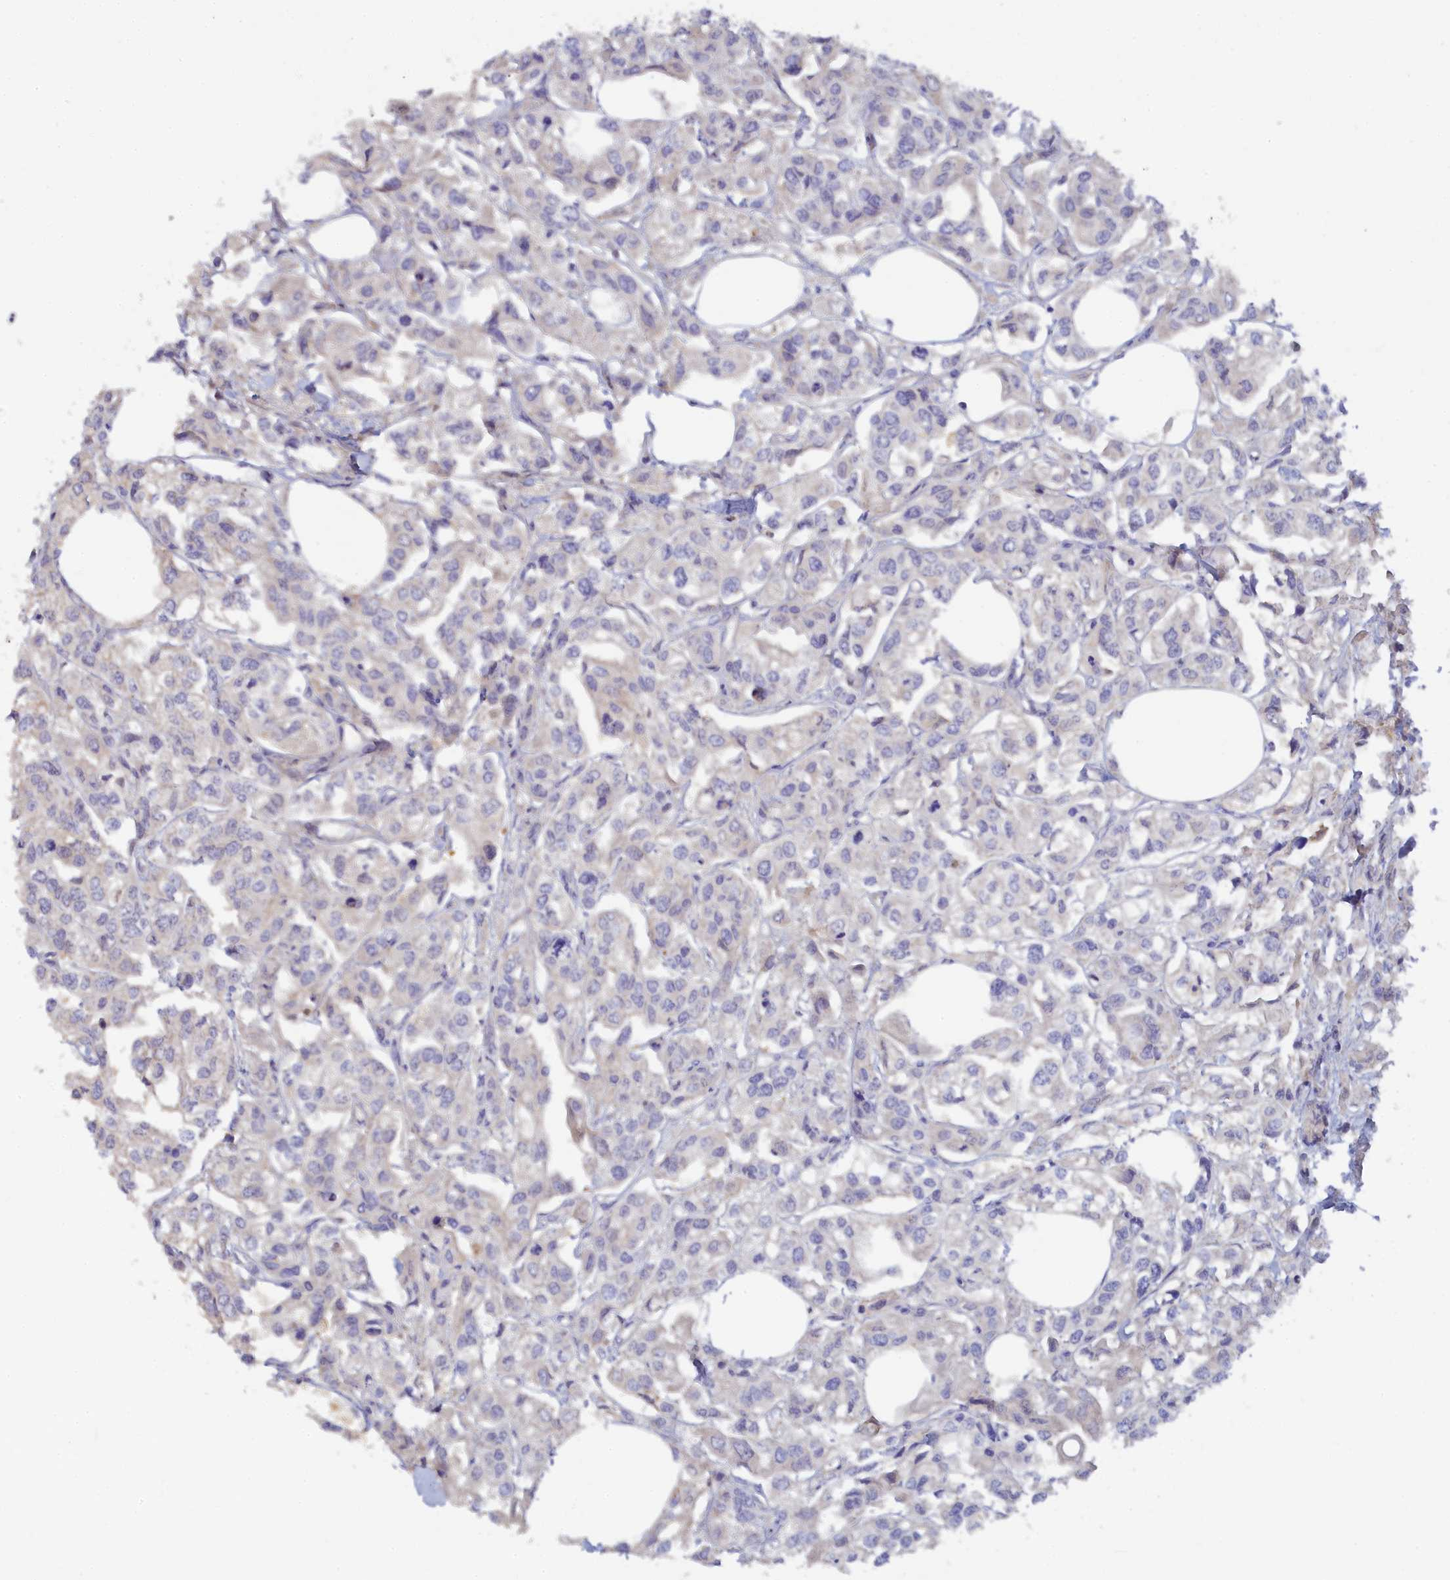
{"staining": {"intensity": "negative", "quantity": "none", "location": "none"}, "tissue": "urothelial cancer", "cell_type": "Tumor cells", "image_type": "cancer", "snomed": [{"axis": "morphology", "description": "Urothelial carcinoma, High grade"}, {"axis": "topography", "description": "Urinary bladder"}], "caption": "Protein analysis of urothelial carcinoma (high-grade) reveals no significant positivity in tumor cells. Nuclei are stained in blue.", "gene": "SPATA5L1", "patient": {"sex": "male", "age": 67}}